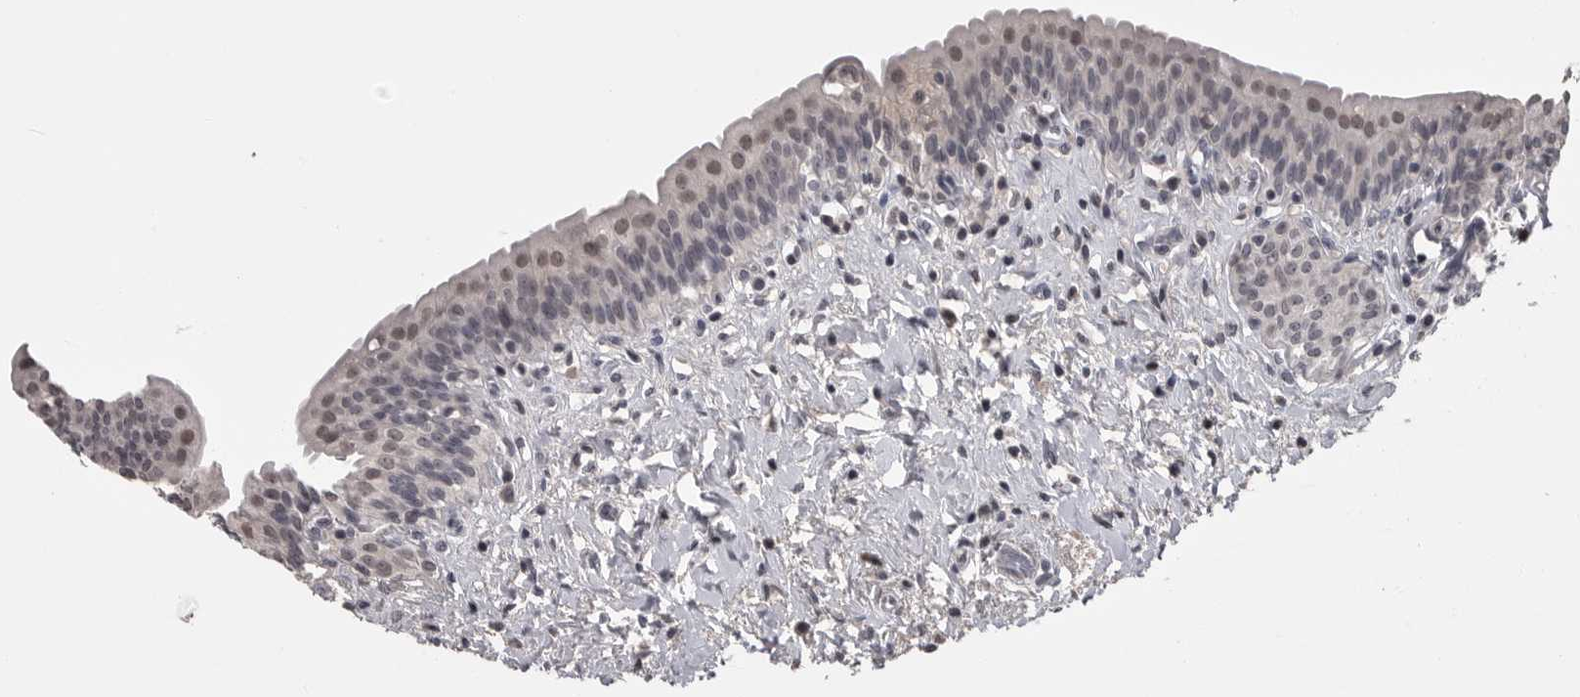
{"staining": {"intensity": "weak", "quantity": ">75%", "location": "nuclear"}, "tissue": "urinary bladder", "cell_type": "Urothelial cells", "image_type": "normal", "snomed": [{"axis": "morphology", "description": "Normal tissue, NOS"}, {"axis": "topography", "description": "Urinary bladder"}], "caption": "Immunohistochemical staining of unremarkable urinary bladder reveals low levels of weak nuclear staining in about >75% of urothelial cells.", "gene": "DLG2", "patient": {"sex": "male", "age": 83}}